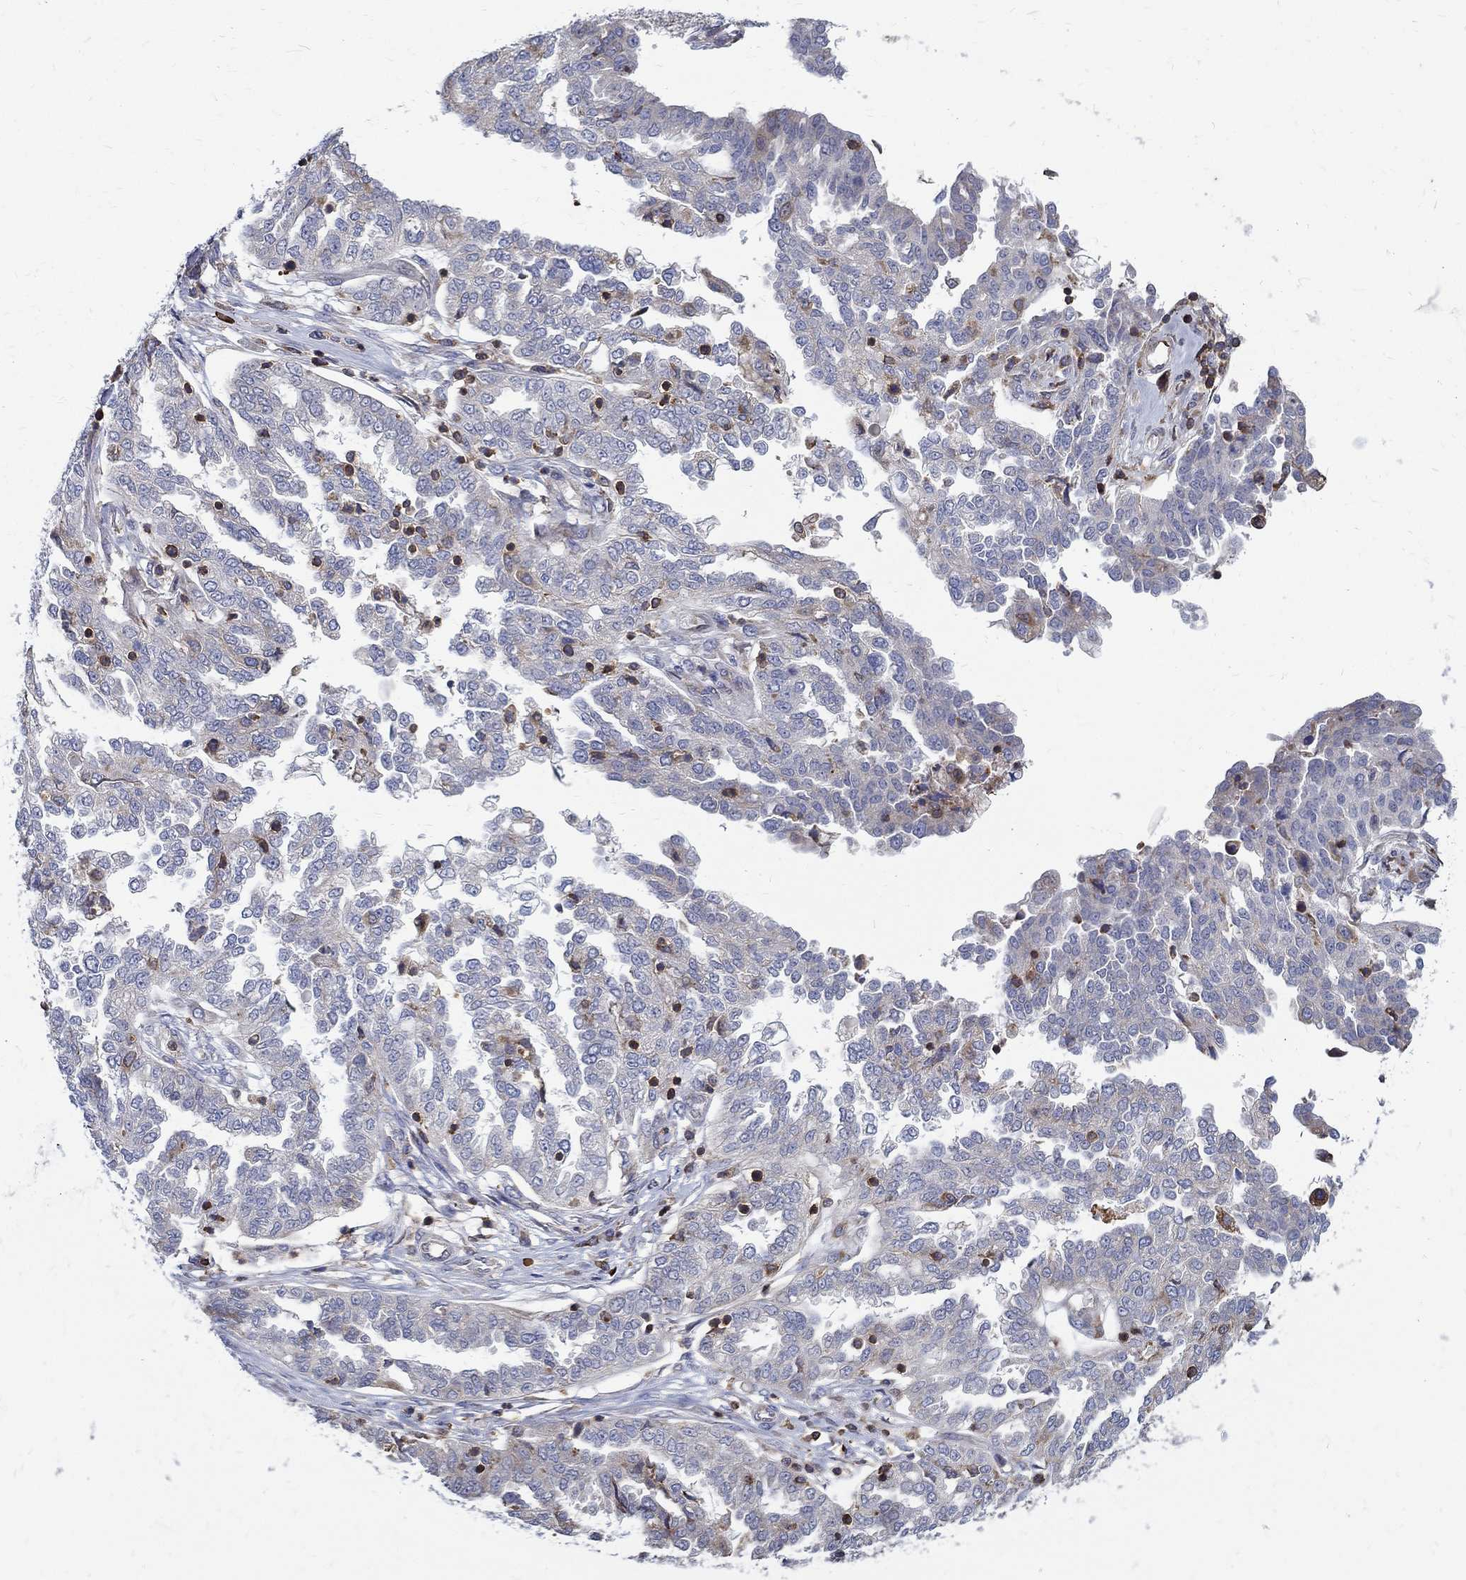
{"staining": {"intensity": "negative", "quantity": "none", "location": "none"}, "tissue": "ovarian cancer", "cell_type": "Tumor cells", "image_type": "cancer", "snomed": [{"axis": "morphology", "description": "Cystadenocarcinoma, serous, NOS"}, {"axis": "topography", "description": "Ovary"}], "caption": "IHC photomicrograph of ovarian cancer (serous cystadenocarcinoma) stained for a protein (brown), which displays no expression in tumor cells.", "gene": "AGAP2", "patient": {"sex": "female", "age": 67}}